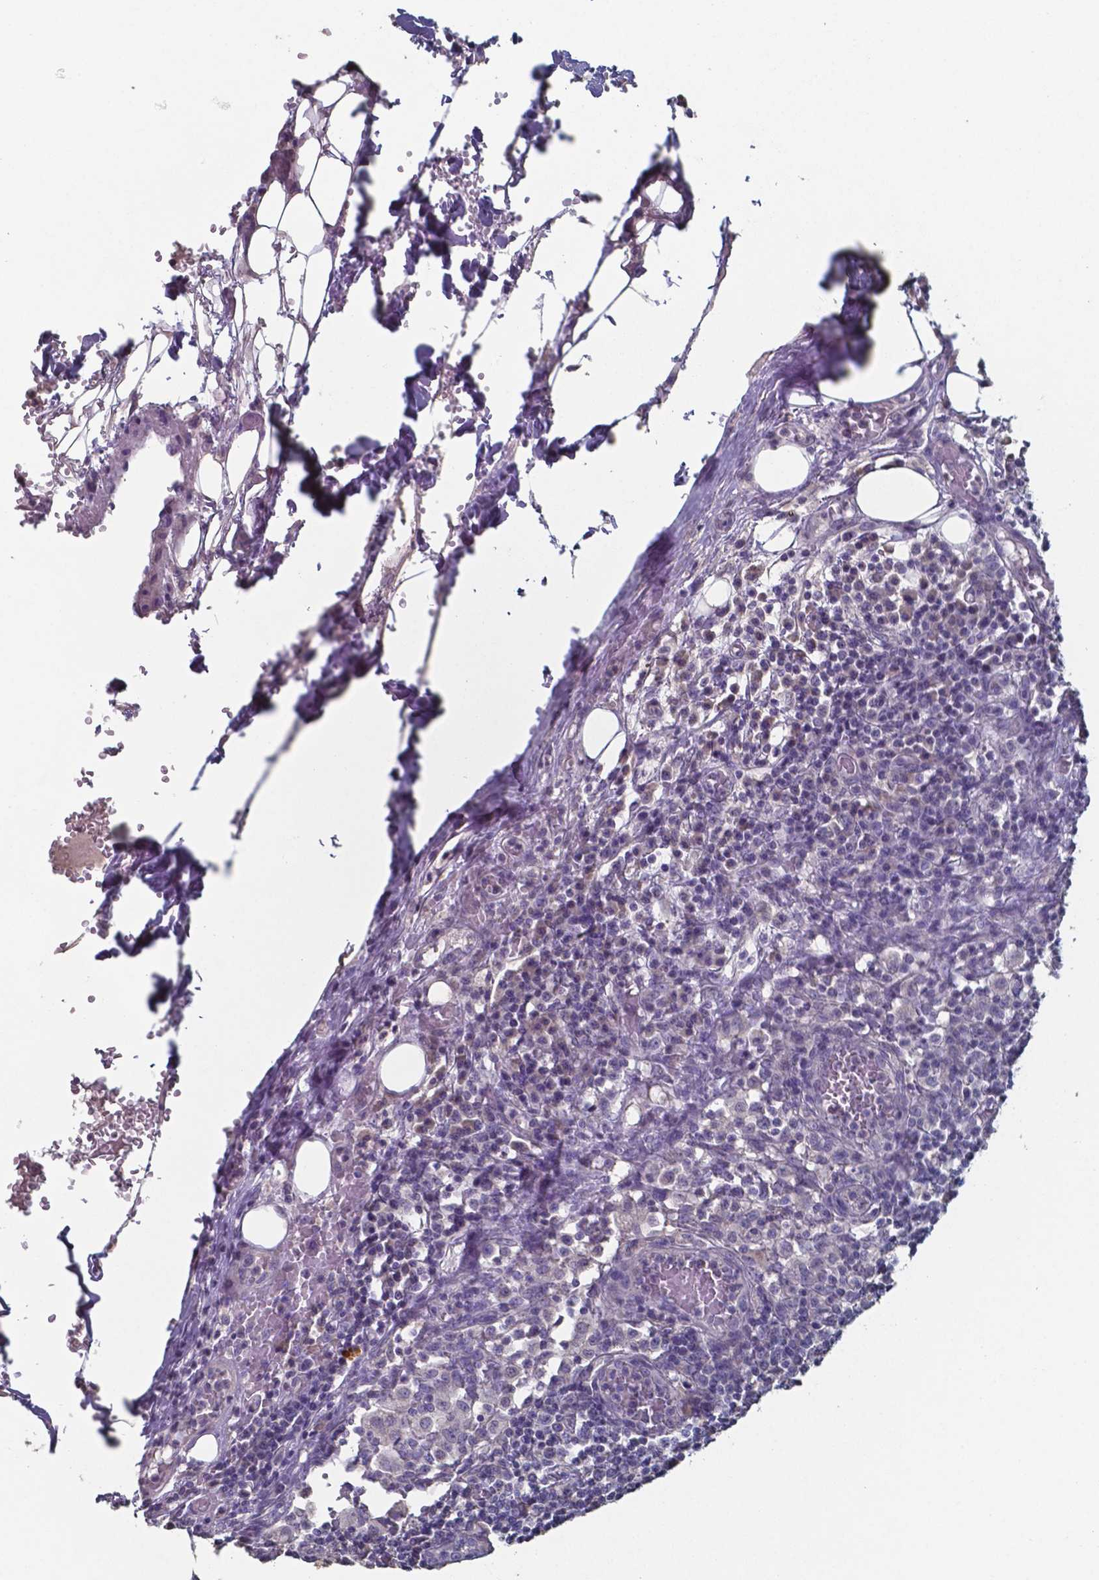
{"staining": {"intensity": "negative", "quantity": "none", "location": "none"}, "tissue": "lymph node", "cell_type": "Non-germinal center cells", "image_type": "normal", "snomed": [{"axis": "morphology", "description": "Normal tissue, NOS"}, {"axis": "topography", "description": "Lymph node"}], "caption": "The micrograph displays no significant staining in non-germinal center cells of lymph node.", "gene": "FOXJ1", "patient": {"sex": "male", "age": 62}}